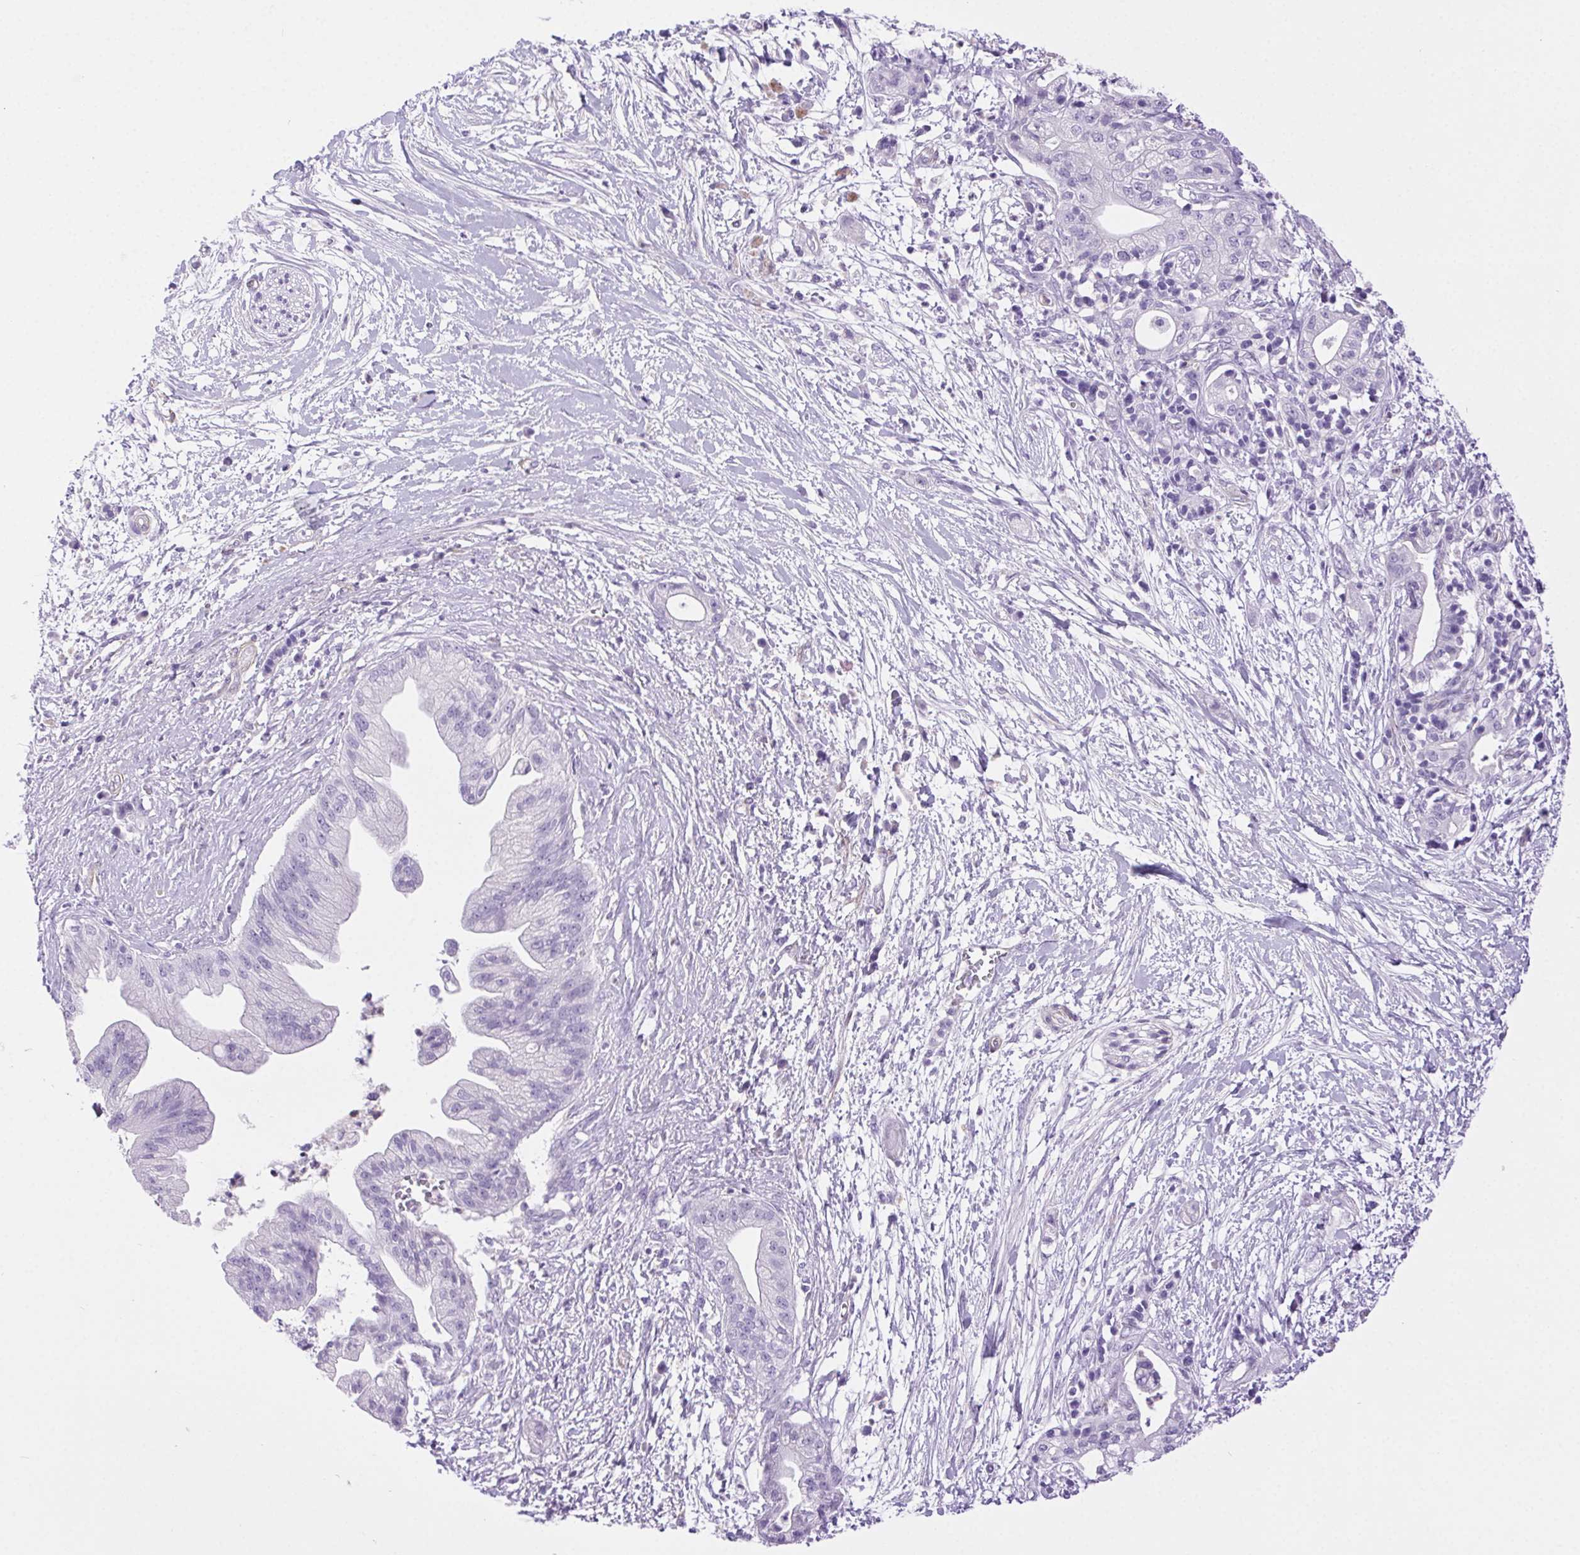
{"staining": {"intensity": "negative", "quantity": "none", "location": "none"}, "tissue": "pancreatic cancer", "cell_type": "Tumor cells", "image_type": "cancer", "snomed": [{"axis": "morphology", "description": "Normal tissue, NOS"}, {"axis": "morphology", "description": "Adenocarcinoma, NOS"}, {"axis": "topography", "description": "Lymph node"}, {"axis": "topography", "description": "Pancreas"}], "caption": "This photomicrograph is of pancreatic cancer (adenocarcinoma) stained with immunohistochemistry (IHC) to label a protein in brown with the nuclei are counter-stained blue. There is no staining in tumor cells. (DAB immunohistochemistry (IHC), high magnification).", "gene": "SHCBP1L", "patient": {"sex": "female", "age": 58}}